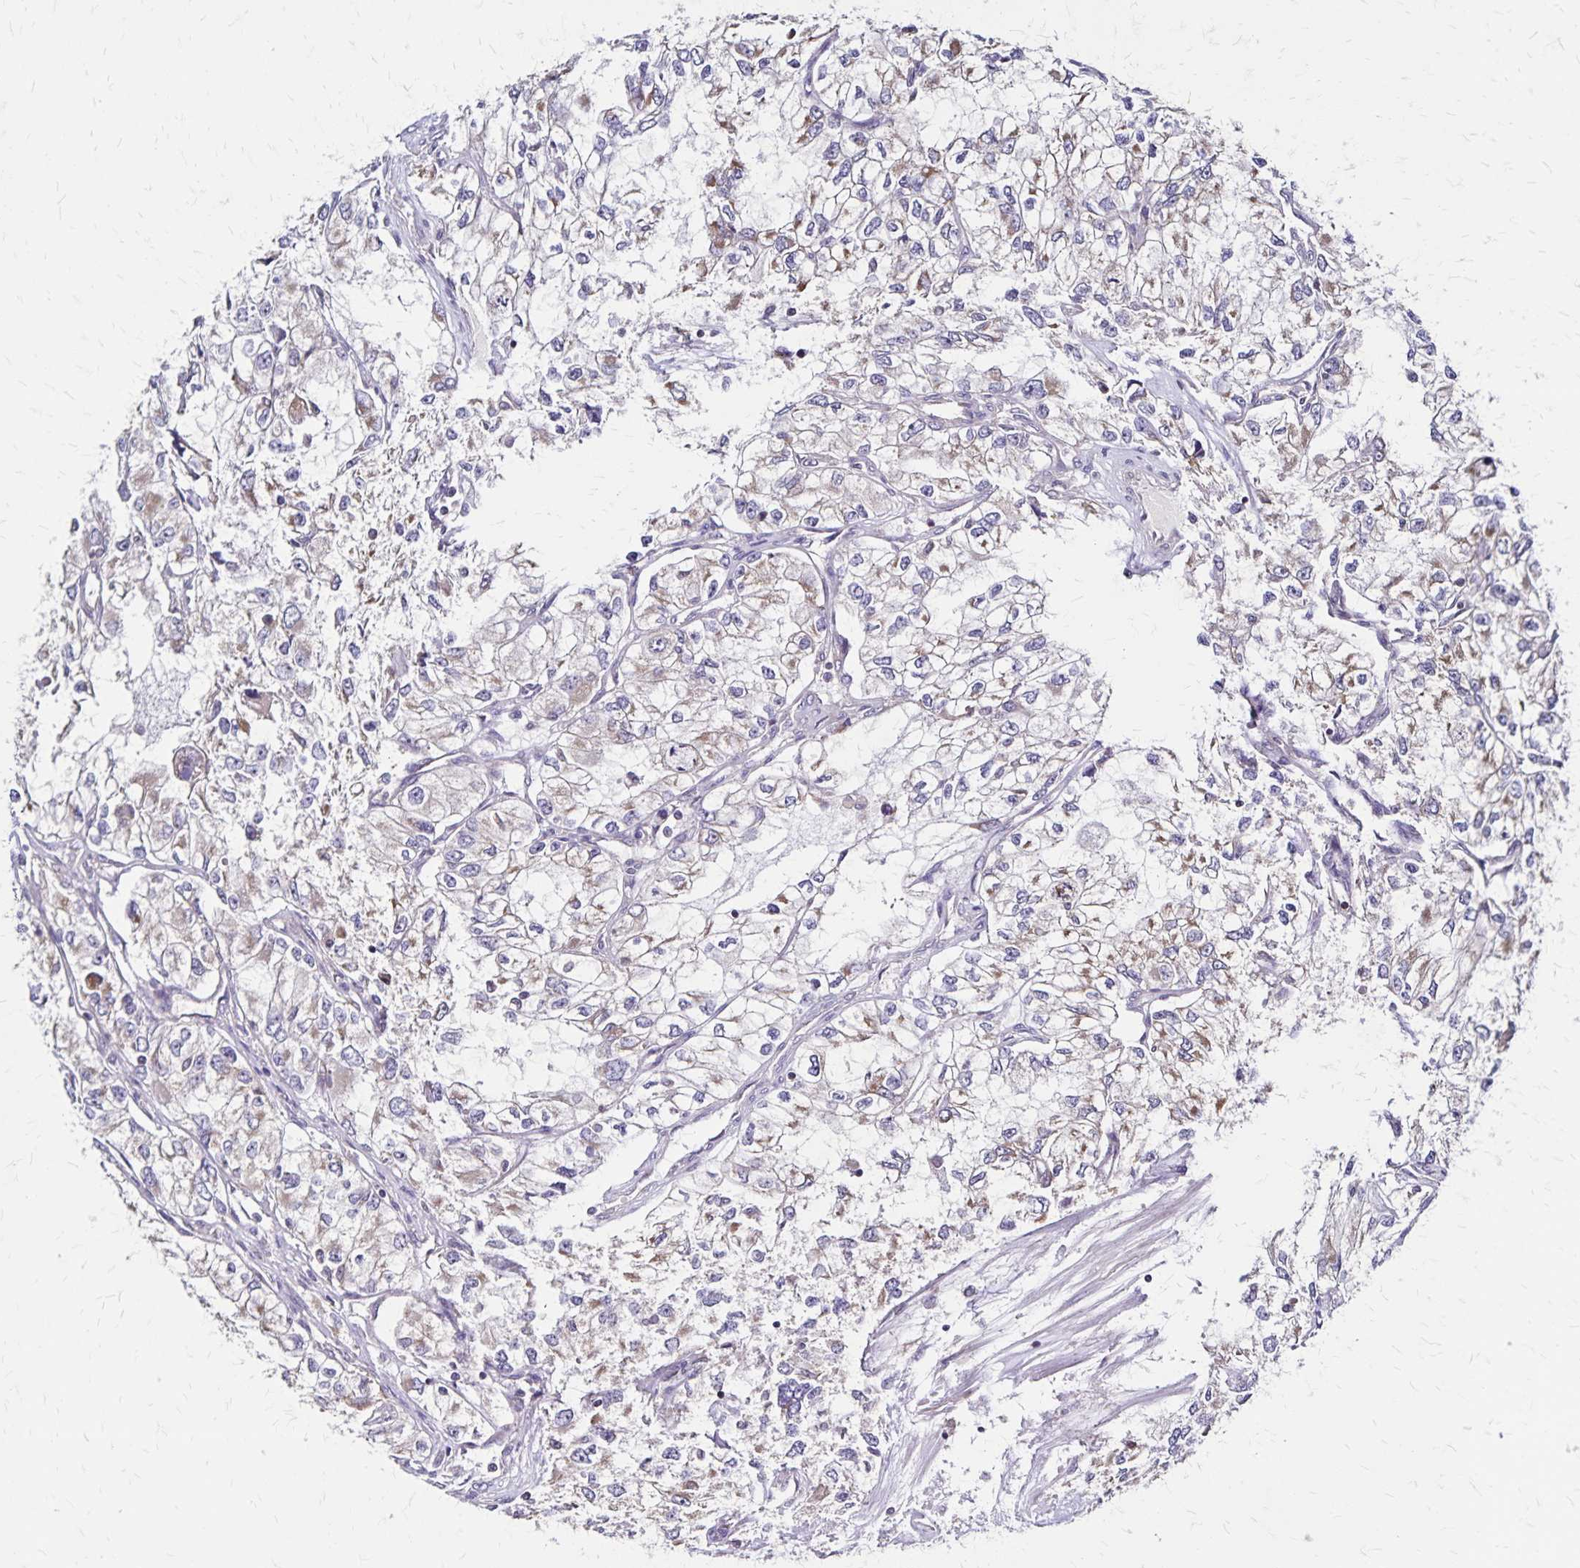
{"staining": {"intensity": "weak", "quantity": "<25%", "location": "cytoplasmic/membranous"}, "tissue": "renal cancer", "cell_type": "Tumor cells", "image_type": "cancer", "snomed": [{"axis": "morphology", "description": "Adenocarcinoma, NOS"}, {"axis": "topography", "description": "Kidney"}], "caption": "The image exhibits no staining of tumor cells in renal cancer.", "gene": "NFS1", "patient": {"sex": "female", "age": 59}}